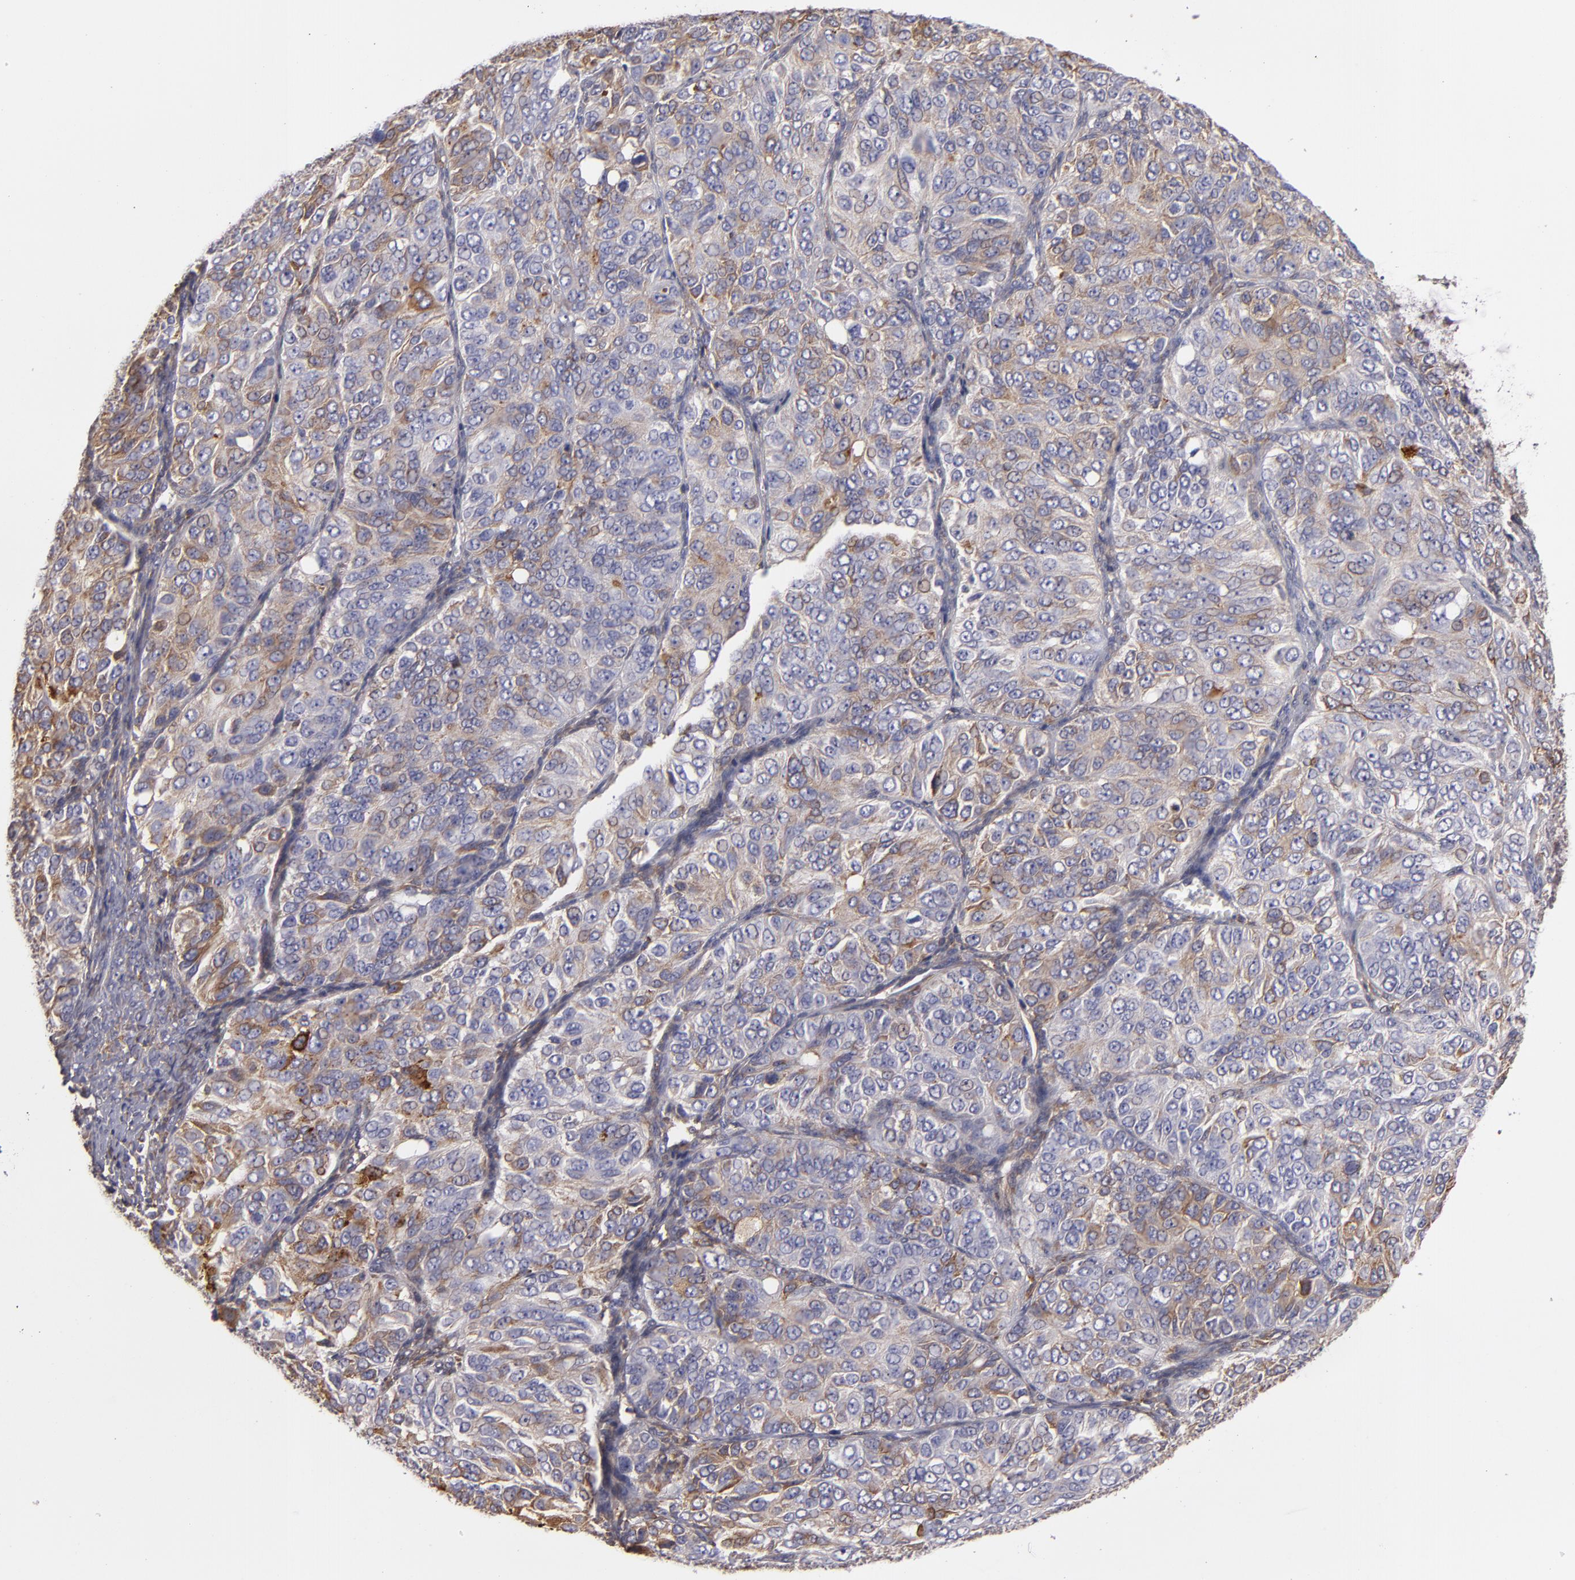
{"staining": {"intensity": "weak", "quantity": "25%-75%", "location": "cytoplasmic/membranous"}, "tissue": "ovarian cancer", "cell_type": "Tumor cells", "image_type": "cancer", "snomed": [{"axis": "morphology", "description": "Carcinoma, endometroid"}, {"axis": "topography", "description": "Ovary"}], "caption": "High-power microscopy captured an immunohistochemistry micrograph of ovarian cancer, revealing weak cytoplasmic/membranous staining in approximately 25%-75% of tumor cells. (IHC, brightfield microscopy, high magnification).", "gene": "CFB", "patient": {"sex": "female", "age": 51}}